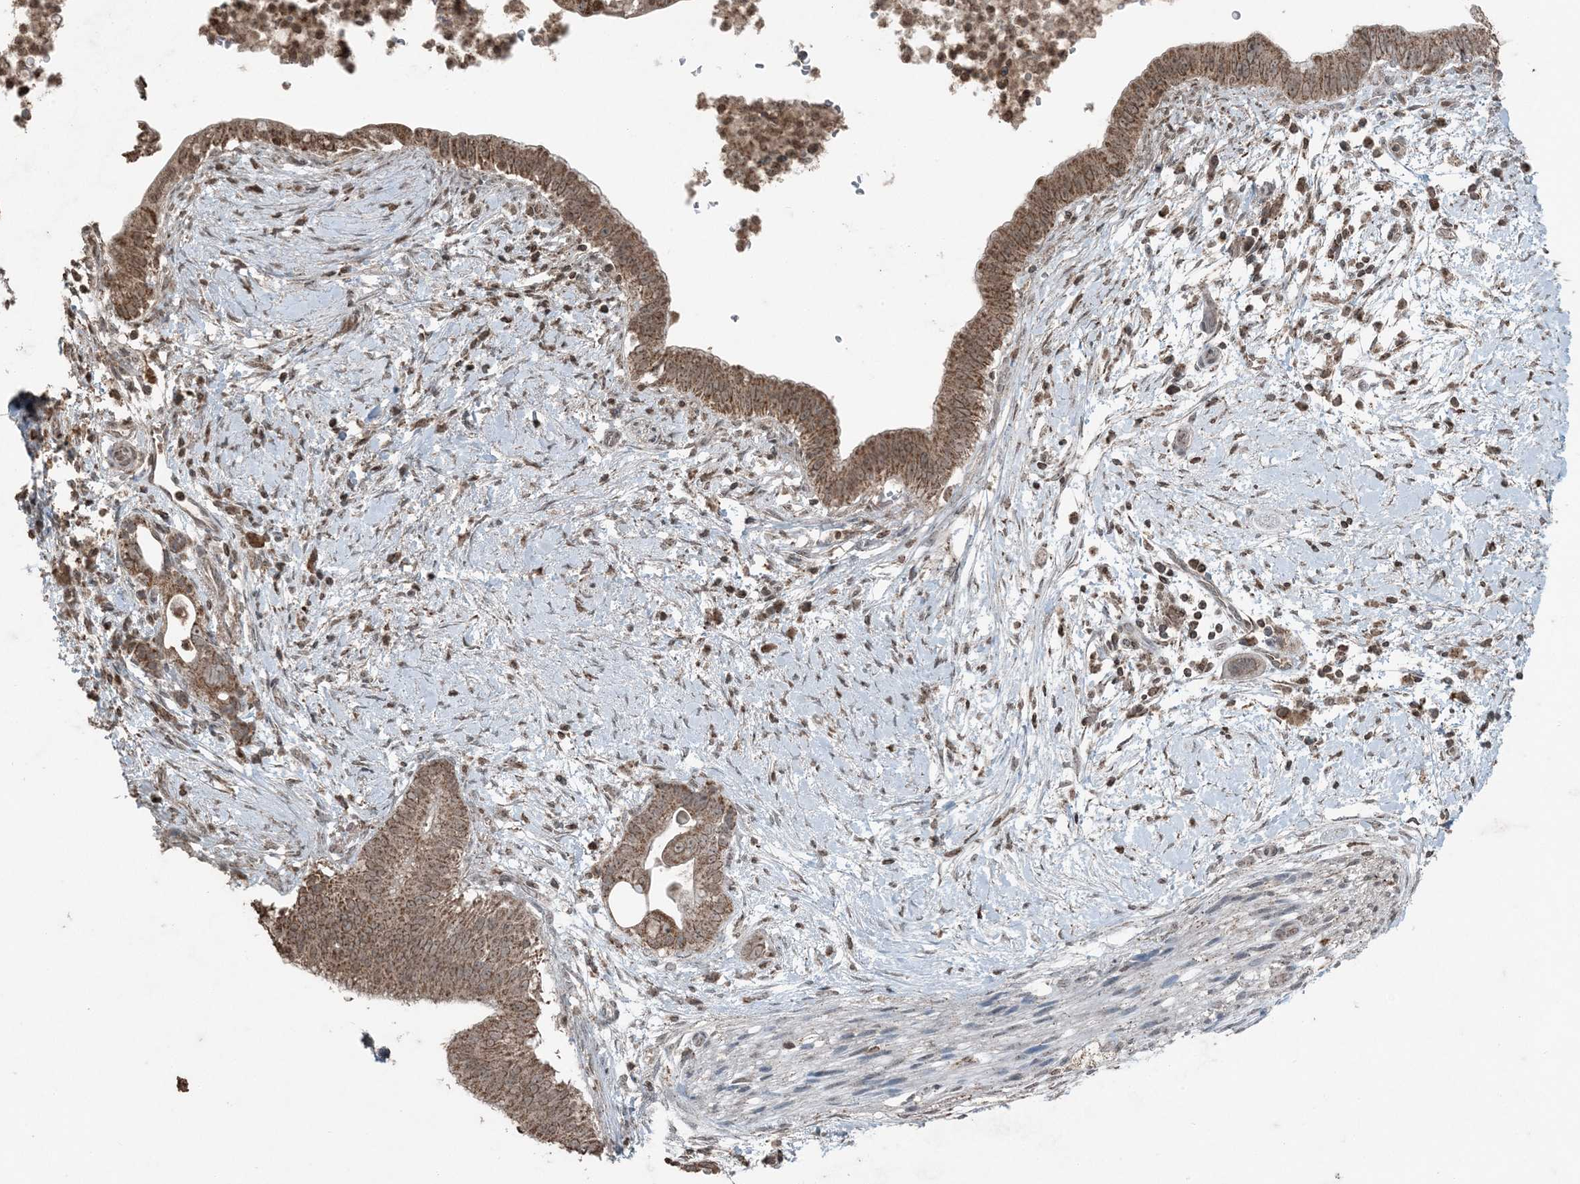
{"staining": {"intensity": "moderate", "quantity": ">75%", "location": "cytoplasmic/membranous,nuclear"}, "tissue": "pancreatic cancer", "cell_type": "Tumor cells", "image_type": "cancer", "snomed": [{"axis": "morphology", "description": "Adenocarcinoma, NOS"}, {"axis": "topography", "description": "Pancreas"}], "caption": "Brown immunohistochemical staining in pancreatic adenocarcinoma demonstrates moderate cytoplasmic/membranous and nuclear positivity in approximately >75% of tumor cells.", "gene": "GNL1", "patient": {"sex": "male", "age": 68}}